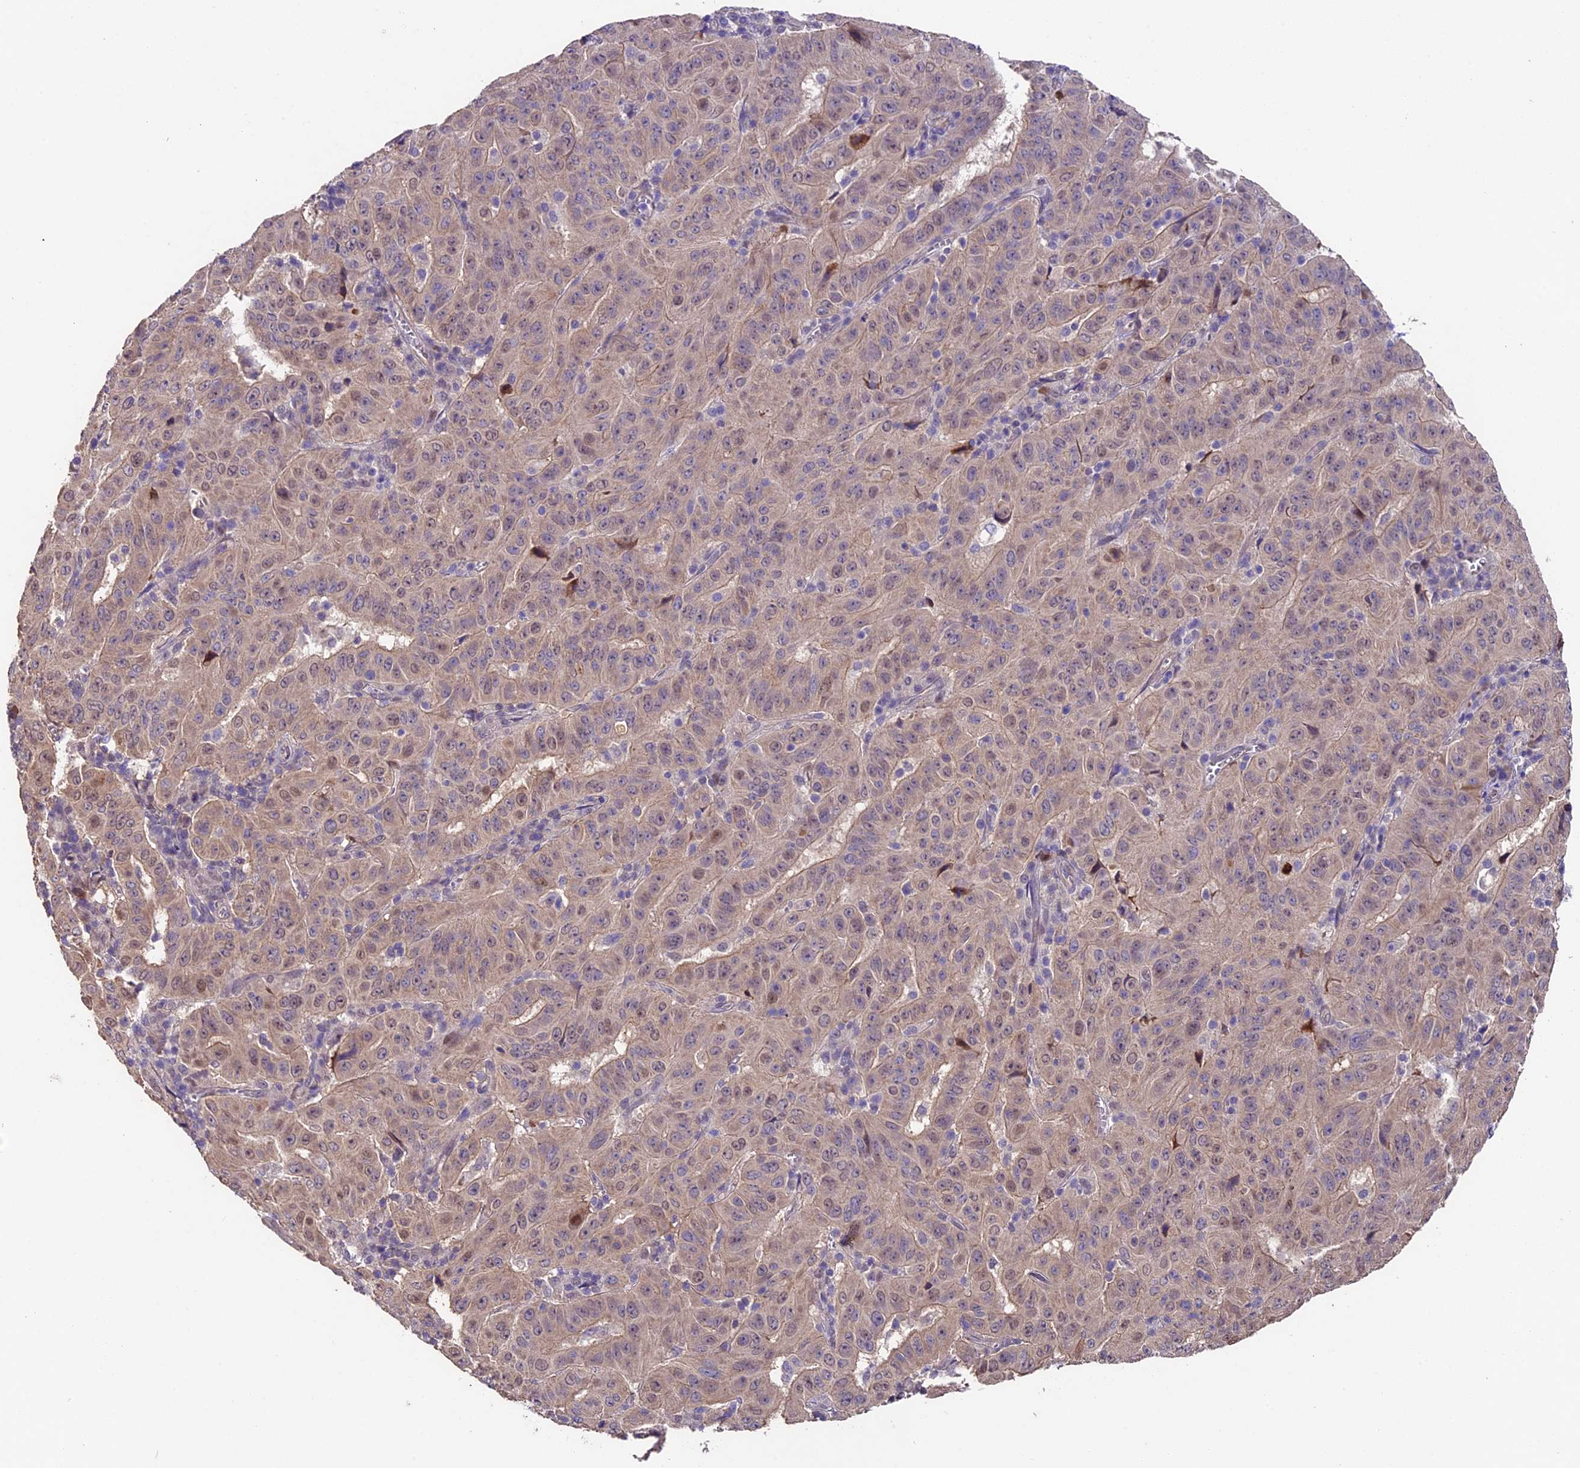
{"staining": {"intensity": "weak", "quantity": "<25%", "location": "nuclear"}, "tissue": "pancreatic cancer", "cell_type": "Tumor cells", "image_type": "cancer", "snomed": [{"axis": "morphology", "description": "Adenocarcinoma, NOS"}, {"axis": "topography", "description": "Pancreas"}], "caption": "There is no significant positivity in tumor cells of pancreatic cancer (adenocarcinoma).", "gene": "SBNO2", "patient": {"sex": "male", "age": 63}}